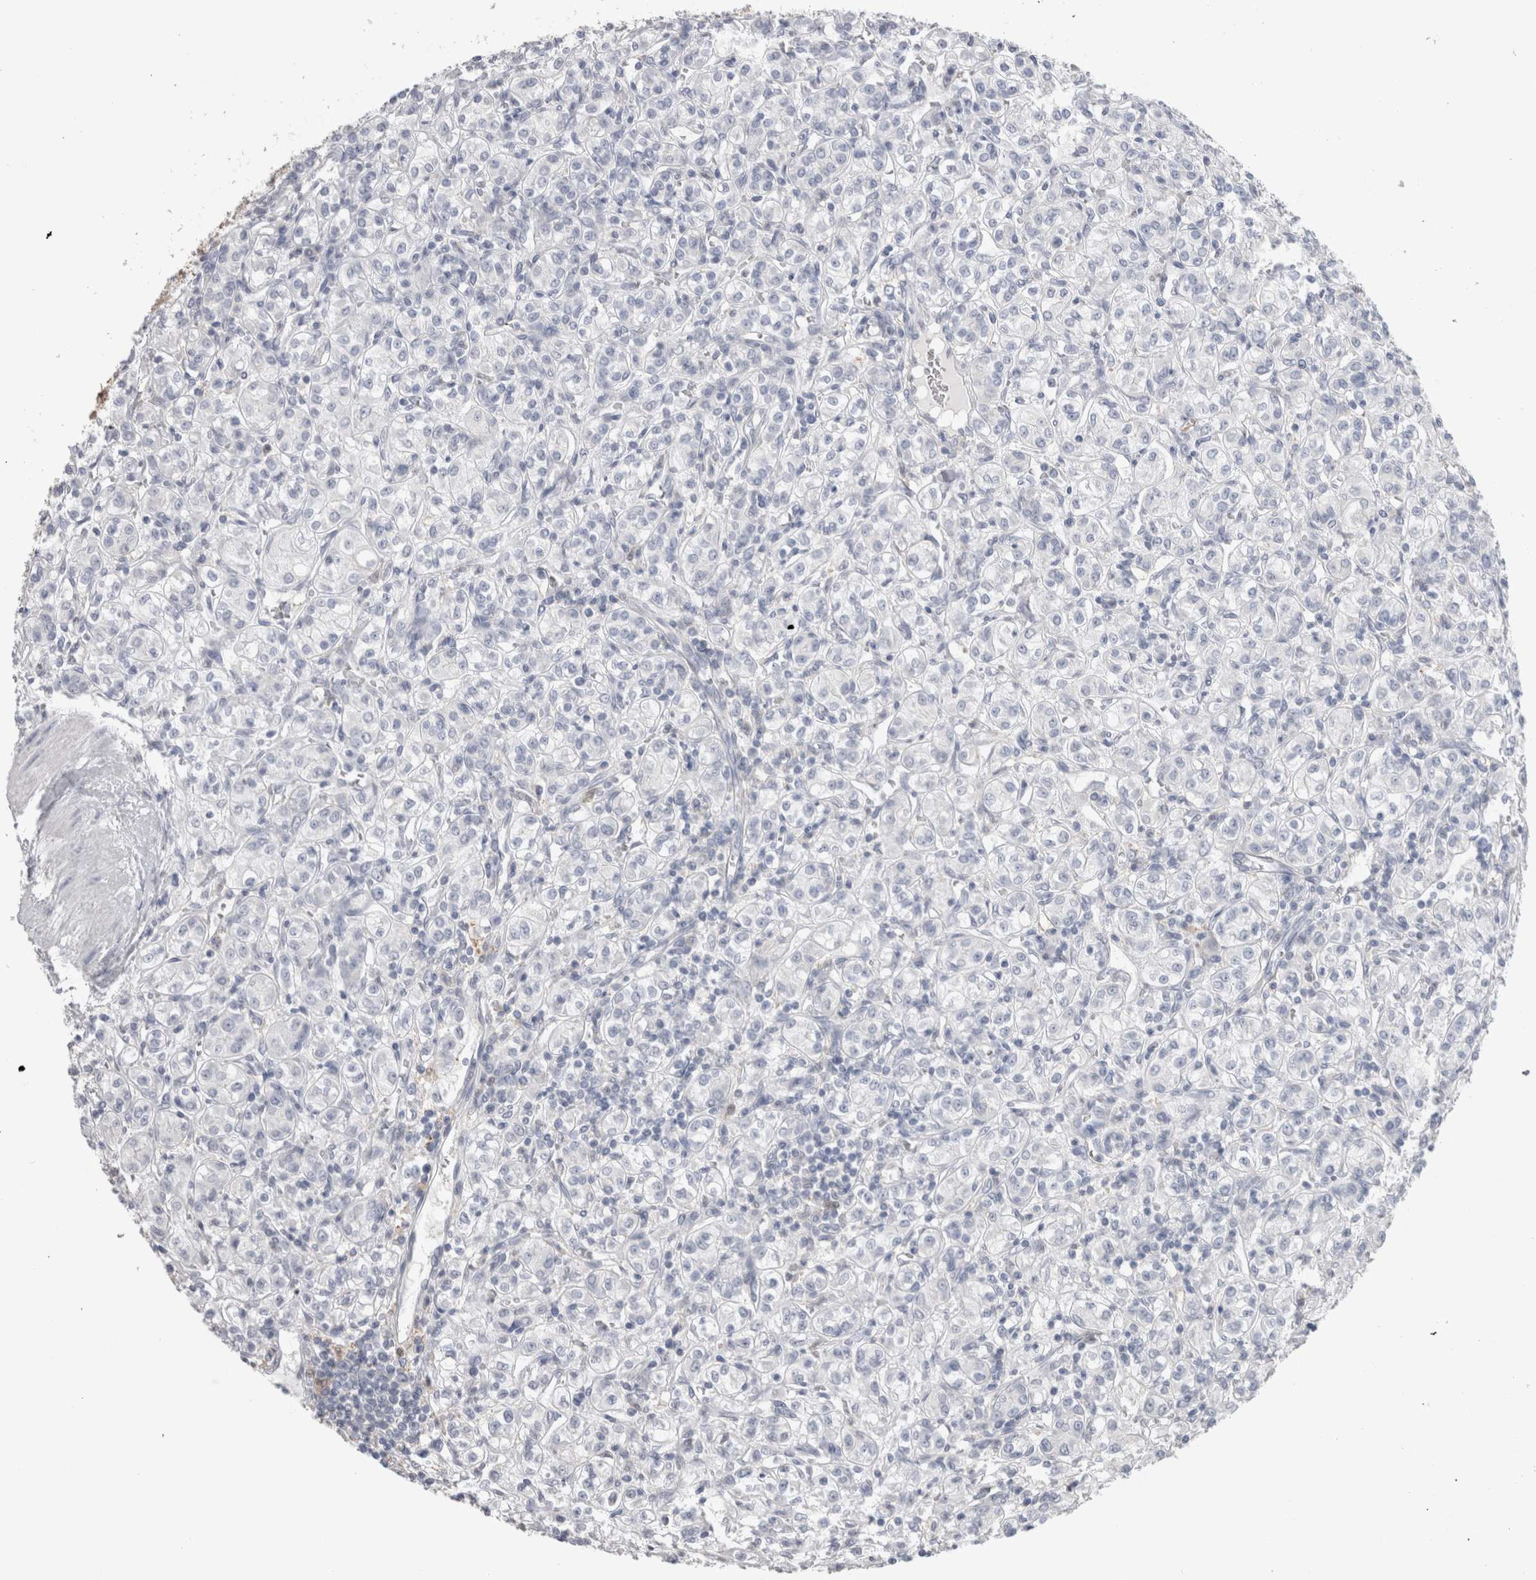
{"staining": {"intensity": "negative", "quantity": "none", "location": "none"}, "tissue": "renal cancer", "cell_type": "Tumor cells", "image_type": "cancer", "snomed": [{"axis": "morphology", "description": "Adenocarcinoma, NOS"}, {"axis": "topography", "description": "Kidney"}], "caption": "The image reveals no significant staining in tumor cells of renal cancer (adenocarcinoma).", "gene": "SUCNR1", "patient": {"sex": "male", "age": 77}}